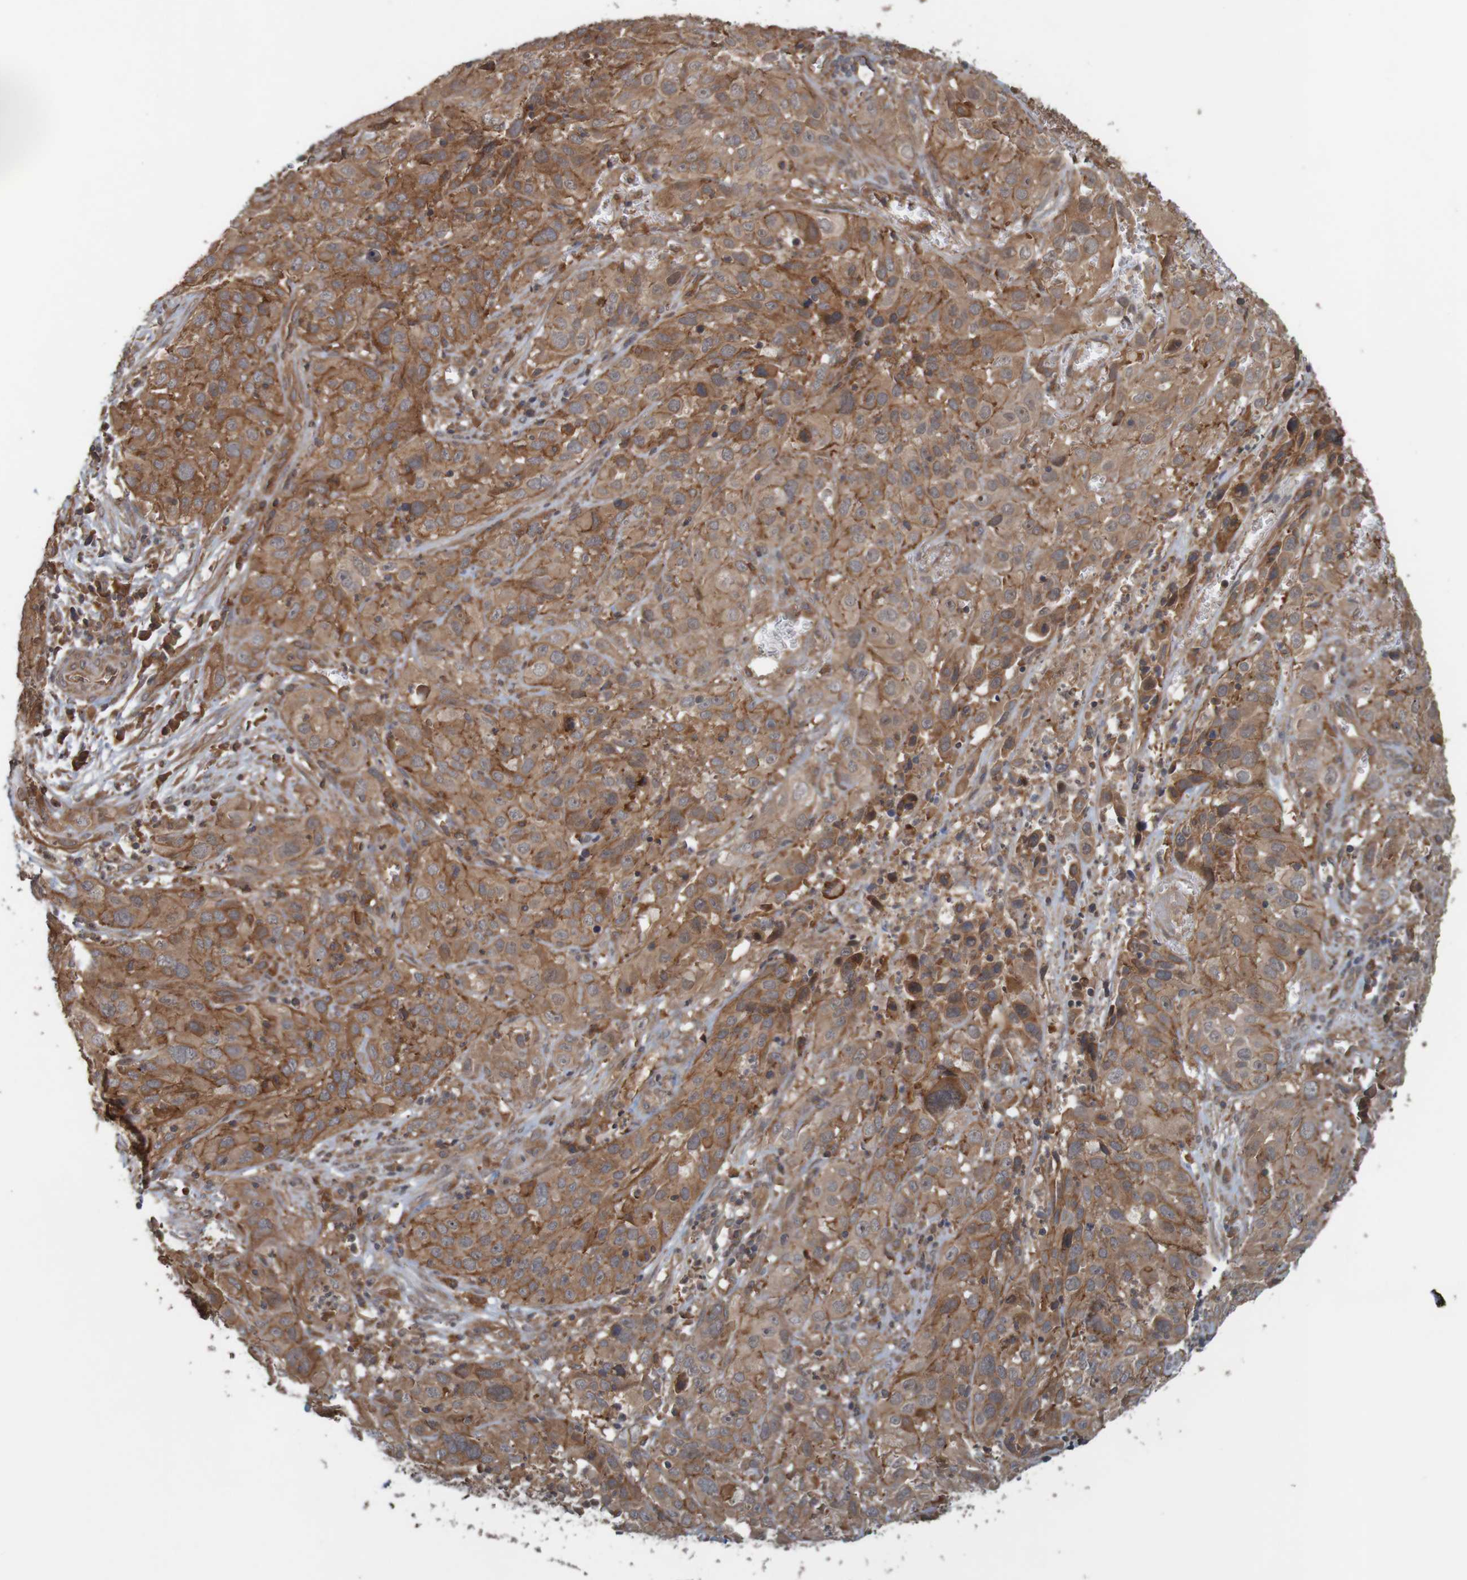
{"staining": {"intensity": "moderate", "quantity": ">75%", "location": "cytoplasmic/membranous"}, "tissue": "cervical cancer", "cell_type": "Tumor cells", "image_type": "cancer", "snomed": [{"axis": "morphology", "description": "Squamous cell carcinoma, NOS"}, {"axis": "topography", "description": "Cervix"}], "caption": "Brown immunohistochemical staining in human cervical cancer (squamous cell carcinoma) reveals moderate cytoplasmic/membranous expression in approximately >75% of tumor cells. (DAB IHC with brightfield microscopy, high magnification).", "gene": "ARHGEF11", "patient": {"sex": "female", "age": 32}}